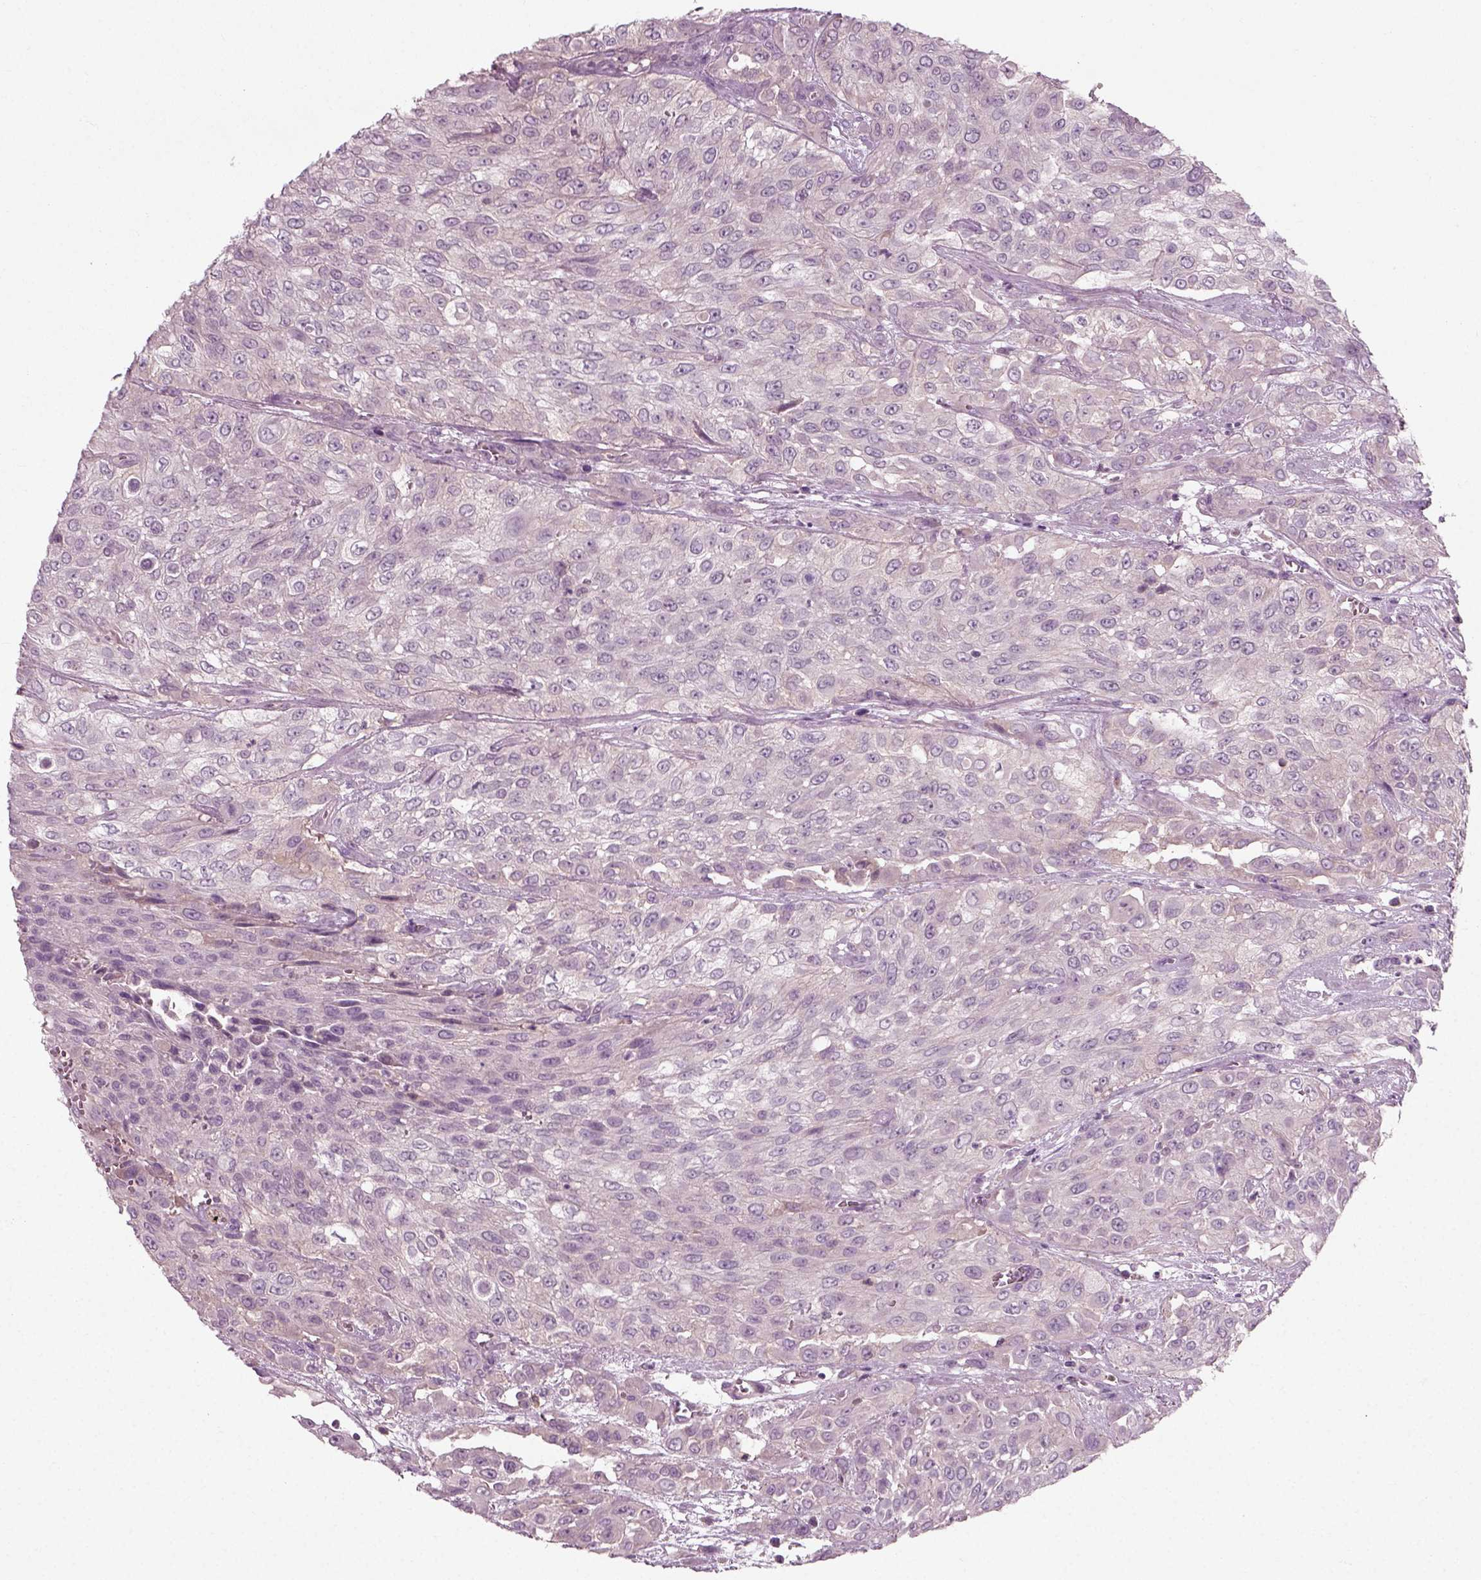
{"staining": {"intensity": "negative", "quantity": "none", "location": "none"}, "tissue": "urothelial cancer", "cell_type": "Tumor cells", "image_type": "cancer", "snomed": [{"axis": "morphology", "description": "Urothelial carcinoma, High grade"}, {"axis": "topography", "description": "Urinary bladder"}], "caption": "High power microscopy photomicrograph of an immunohistochemistry (IHC) image of urothelial cancer, revealing no significant staining in tumor cells.", "gene": "RND2", "patient": {"sex": "male", "age": 57}}